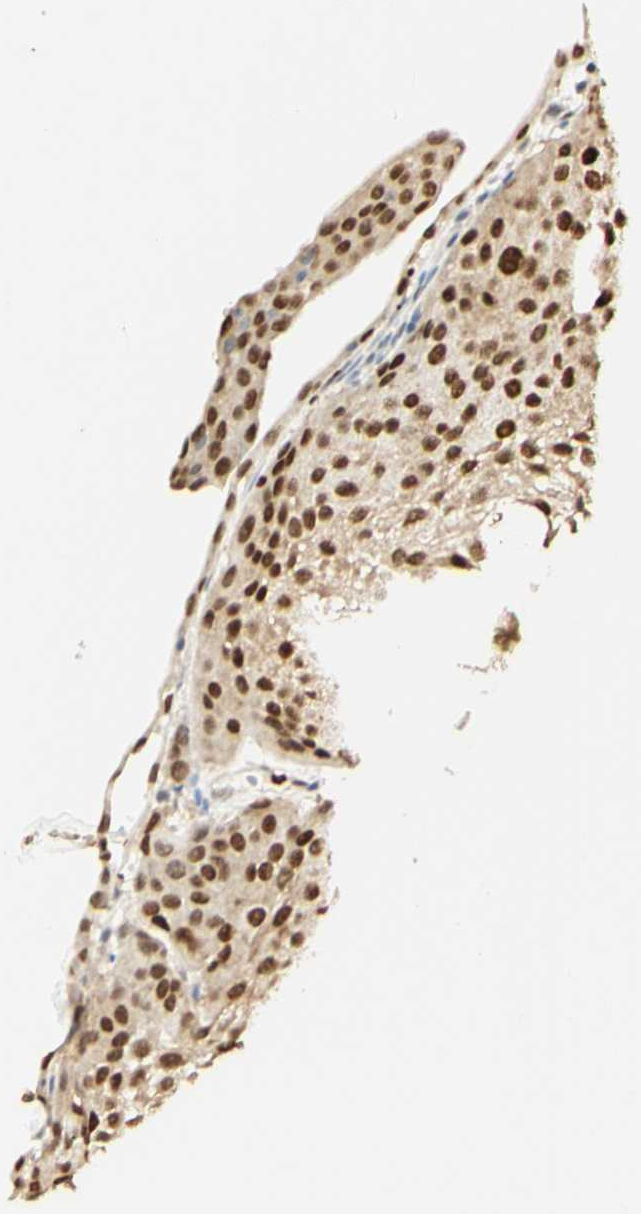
{"staining": {"intensity": "strong", "quantity": ">75%", "location": "cytoplasmic/membranous,nuclear"}, "tissue": "urothelial cancer", "cell_type": "Tumor cells", "image_type": "cancer", "snomed": [{"axis": "morphology", "description": "Urothelial carcinoma, High grade"}, {"axis": "topography", "description": "Urinary bladder"}], "caption": "Urothelial carcinoma (high-grade) tissue displays strong cytoplasmic/membranous and nuclear expression in approximately >75% of tumor cells, visualized by immunohistochemistry.", "gene": "MAP3K4", "patient": {"sex": "female", "age": 85}}